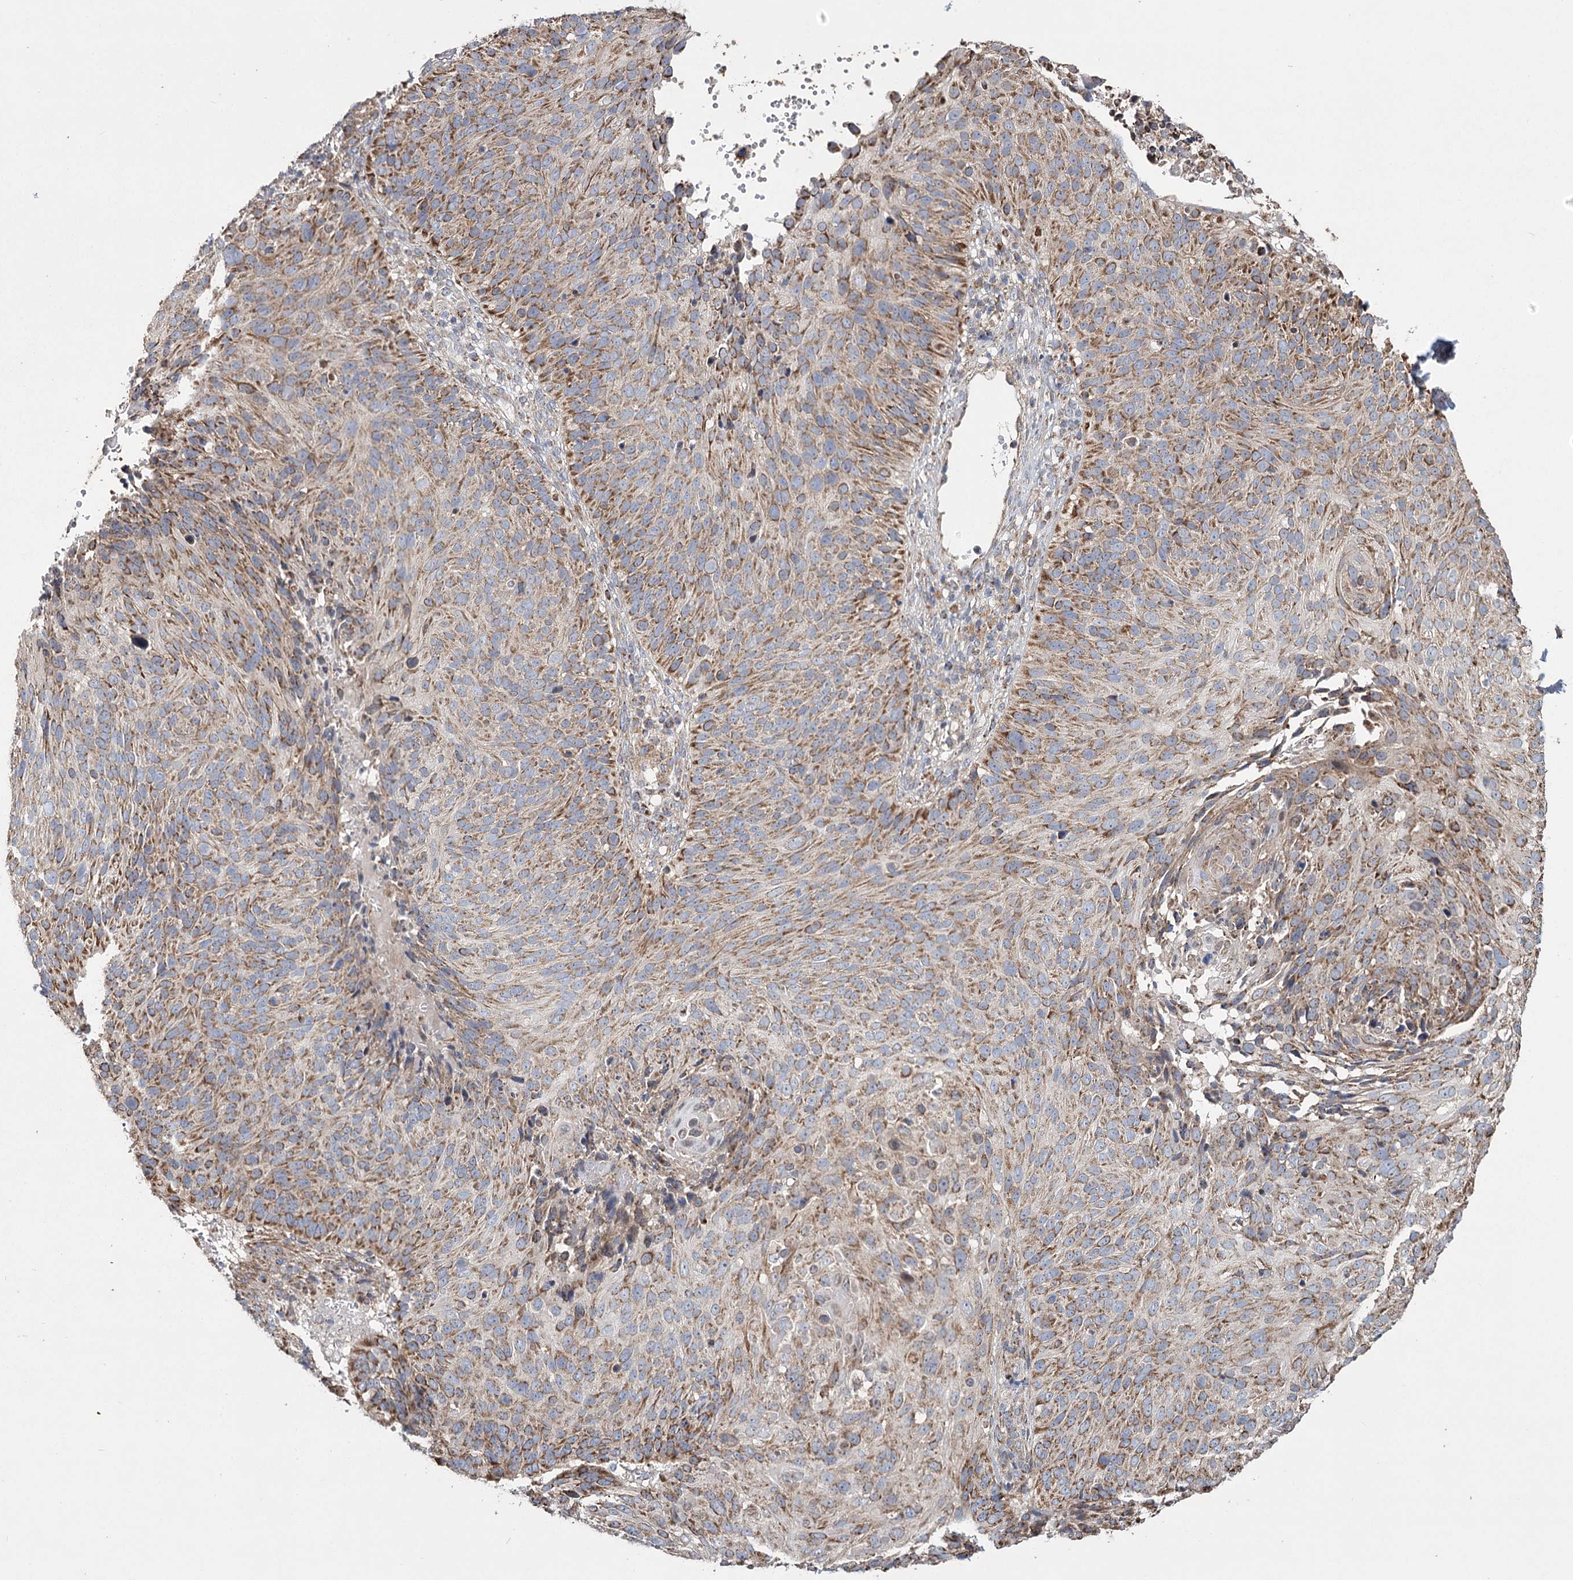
{"staining": {"intensity": "moderate", "quantity": ">75%", "location": "cytoplasmic/membranous"}, "tissue": "cervical cancer", "cell_type": "Tumor cells", "image_type": "cancer", "snomed": [{"axis": "morphology", "description": "Squamous cell carcinoma, NOS"}, {"axis": "topography", "description": "Cervix"}], "caption": "Moderate cytoplasmic/membranous expression for a protein is present in approximately >75% of tumor cells of cervical cancer using immunohistochemistry (IHC).", "gene": "RANBP3L", "patient": {"sex": "female", "age": 74}}